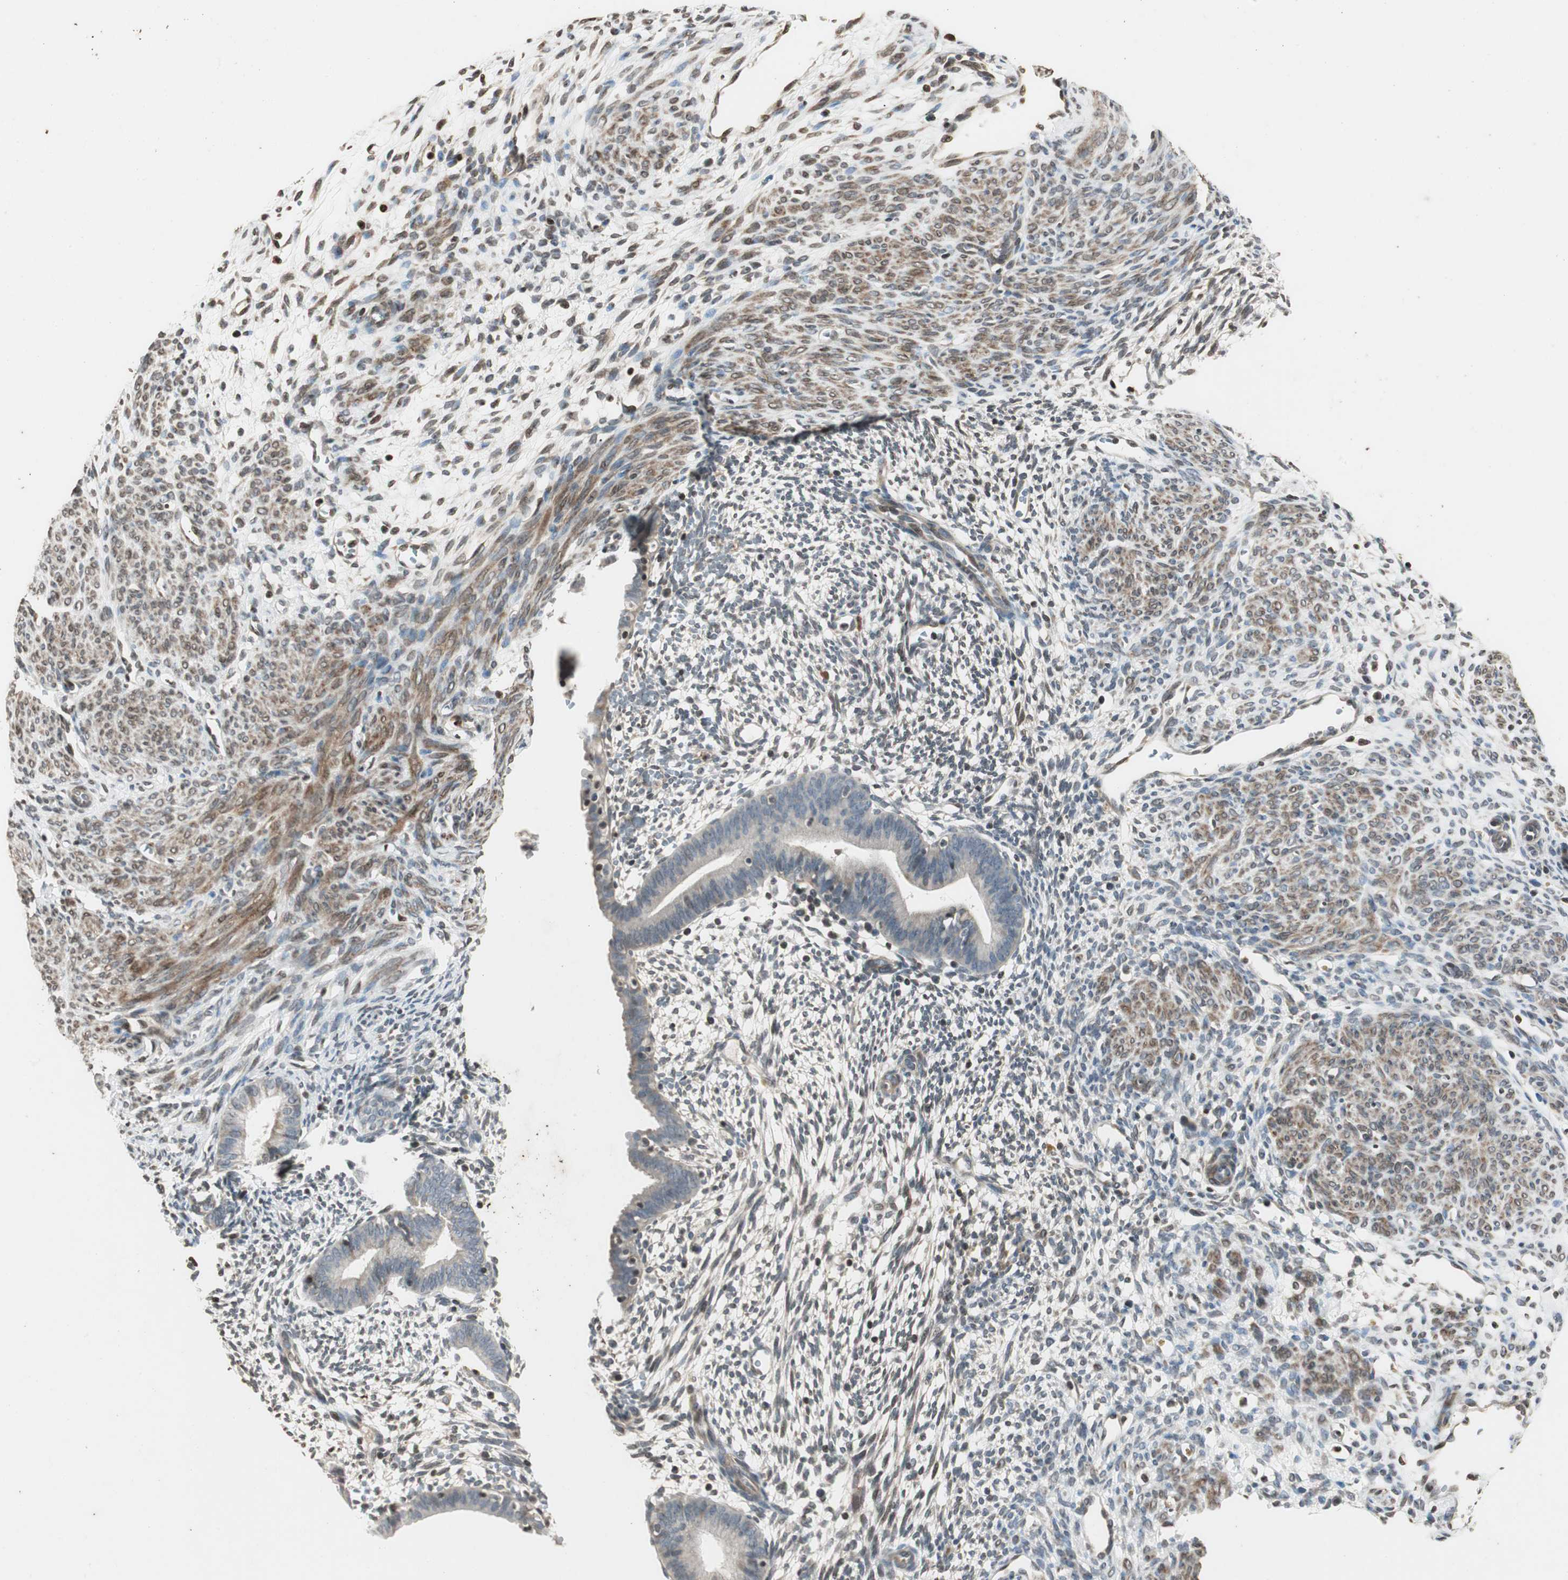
{"staining": {"intensity": "negative", "quantity": "none", "location": "none"}, "tissue": "endometrium", "cell_type": "Cells in endometrial stroma", "image_type": "normal", "snomed": [{"axis": "morphology", "description": "Normal tissue, NOS"}, {"axis": "morphology", "description": "Atrophy, NOS"}, {"axis": "topography", "description": "Uterus"}, {"axis": "topography", "description": "Endometrium"}], "caption": "An image of endometrium stained for a protein demonstrates no brown staining in cells in endometrial stroma. The staining was performed using DAB to visualize the protein expression in brown, while the nuclei were stained in blue with hematoxylin (Magnification: 20x).", "gene": "PRKG1", "patient": {"sex": "female", "age": 68}}